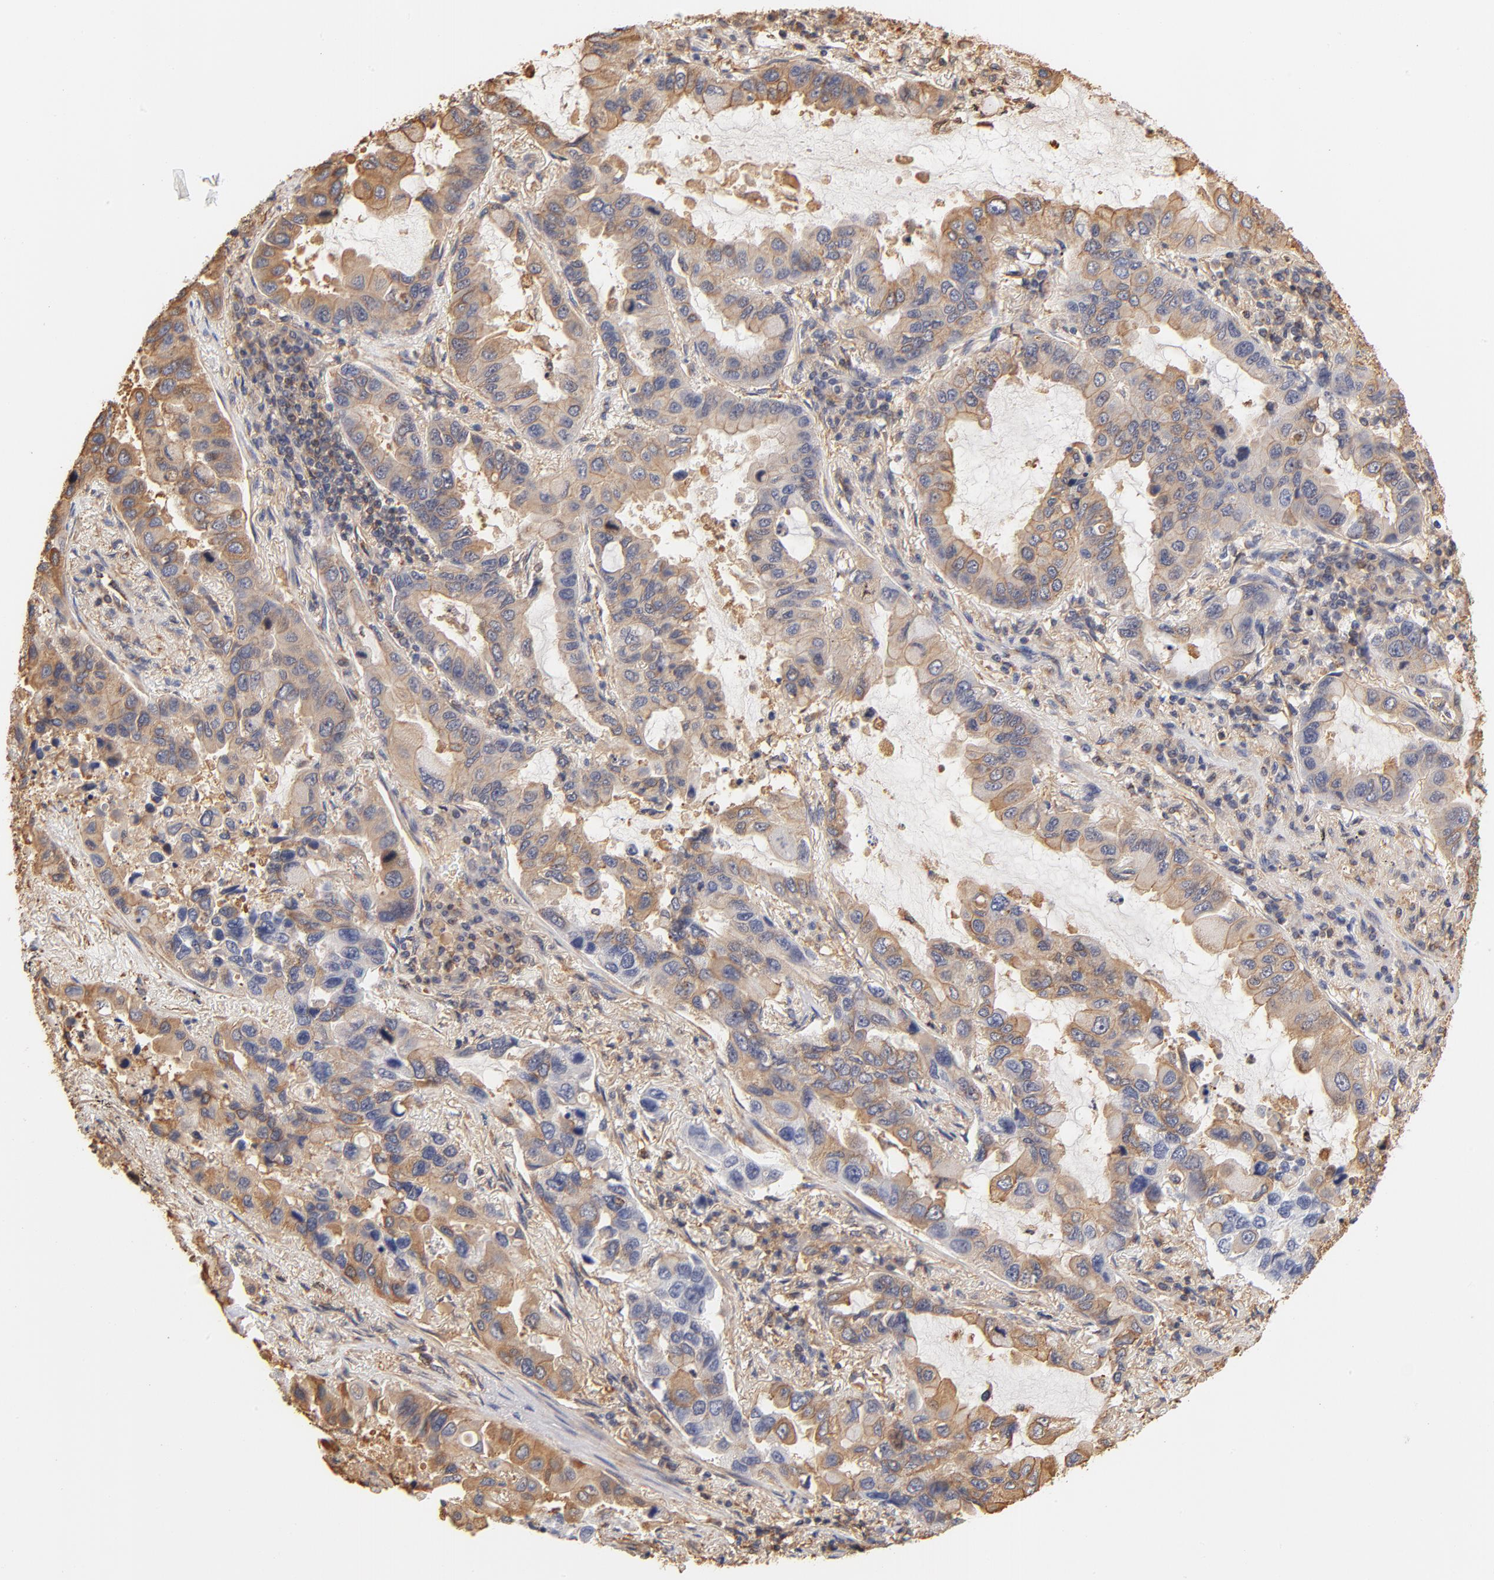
{"staining": {"intensity": "weak", "quantity": "25%-75%", "location": "cytoplasmic/membranous"}, "tissue": "lung cancer", "cell_type": "Tumor cells", "image_type": "cancer", "snomed": [{"axis": "morphology", "description": "Adenocarcinoma, NOS"}, {"axis": "topography", "description": "Lung"}], "caption": "IHC photomicrograph of human lung cancer (adenocarcinoma) stained for a protein (brown), which displays low levels of weak cytoplasmic/membranous expression in approximately 25%-75% of tumor cells.", "gene": "FCMR", "patient": {"sex": "male", "age": 64}}